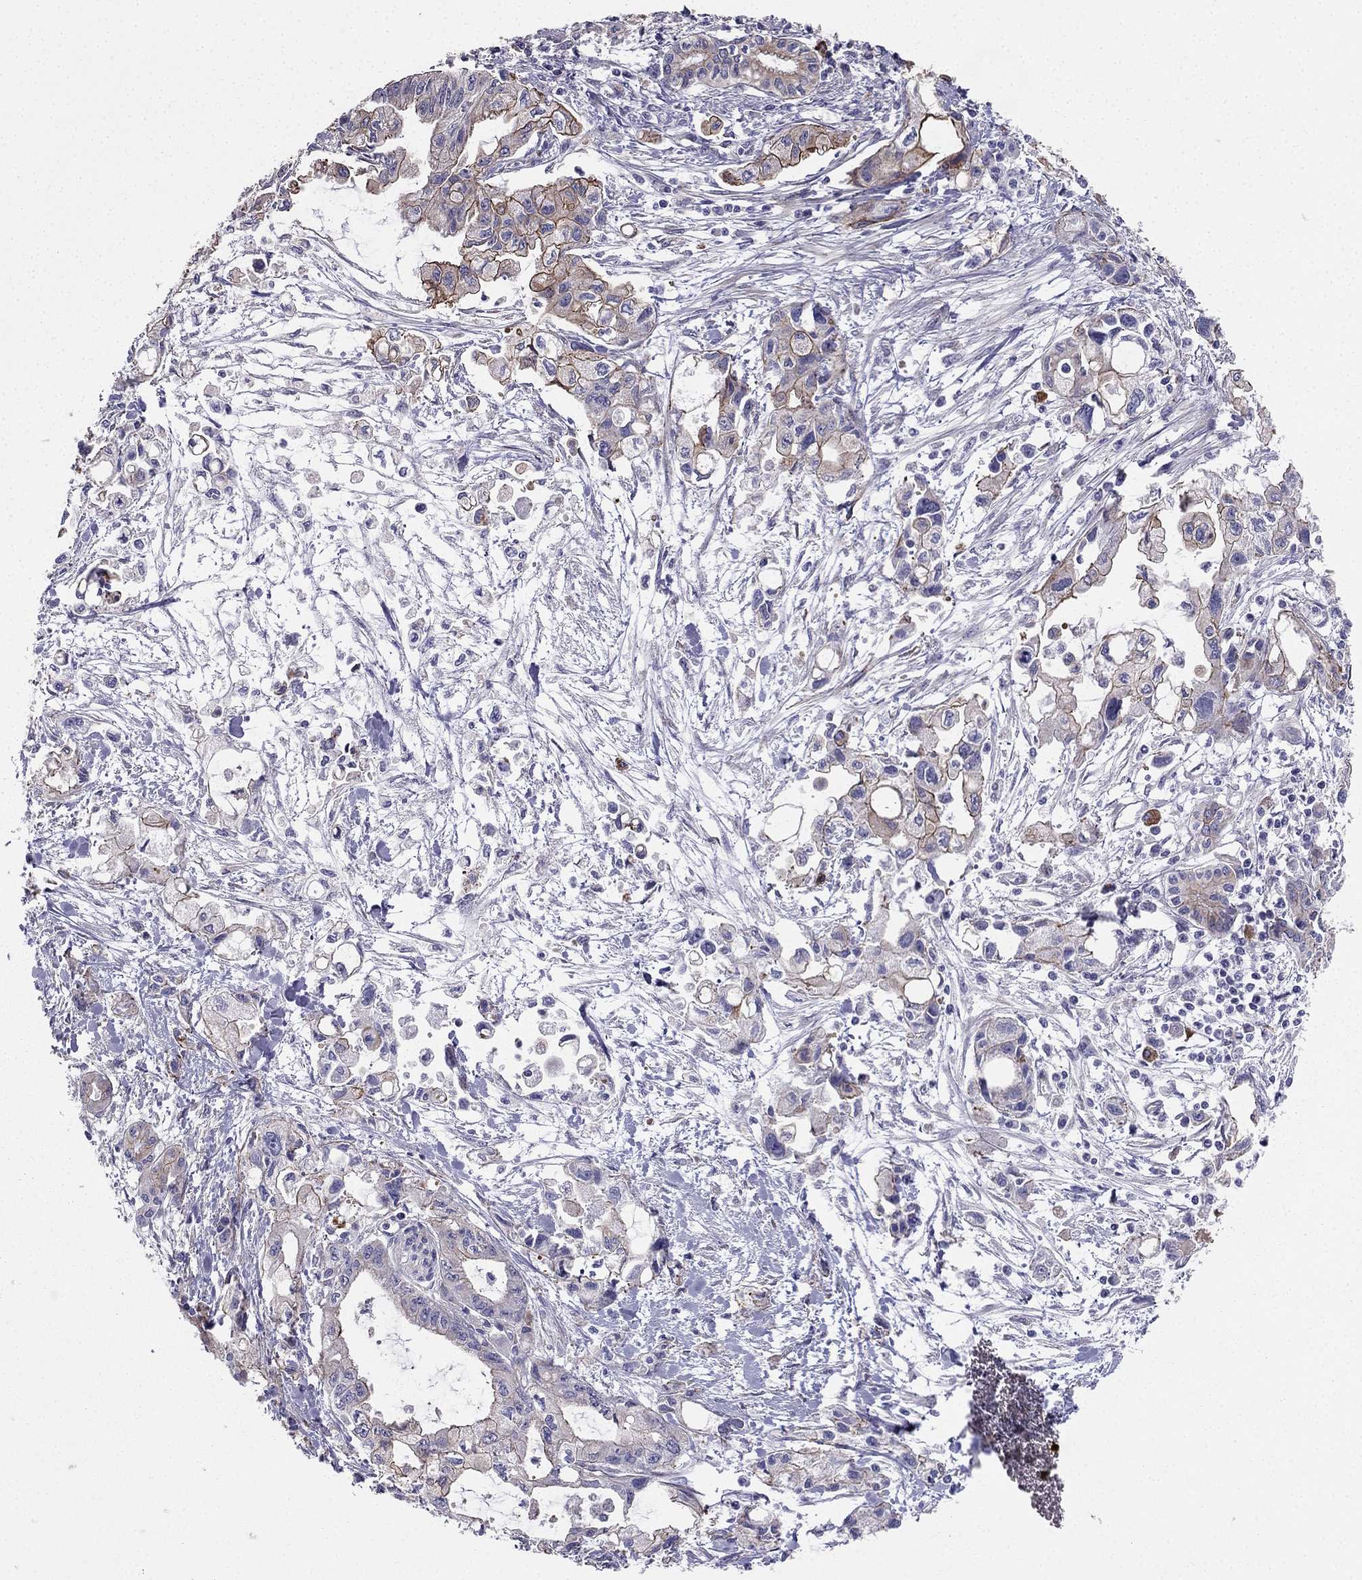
{"staining": {"intensity": "moderate", "quantity": "25%-75%", "location": "cytoplasmic/membranous"}, "tissue": "pancreatic cancer", "cell_type": "Tumor cells", "image_type": "cancer", "snomed": [{"axis": "morphology", "description": "Adenocarcinoma, NOS"}, {"axis": "topography", "description": "Pancreas"}], "caption": "Human adenocarcinoma (pancreatic) stained with a protein marker demonstrates moderate staining in tumor cells.", "gene": "ENOX1", "patient": {"sex": "female", "age": 61}}